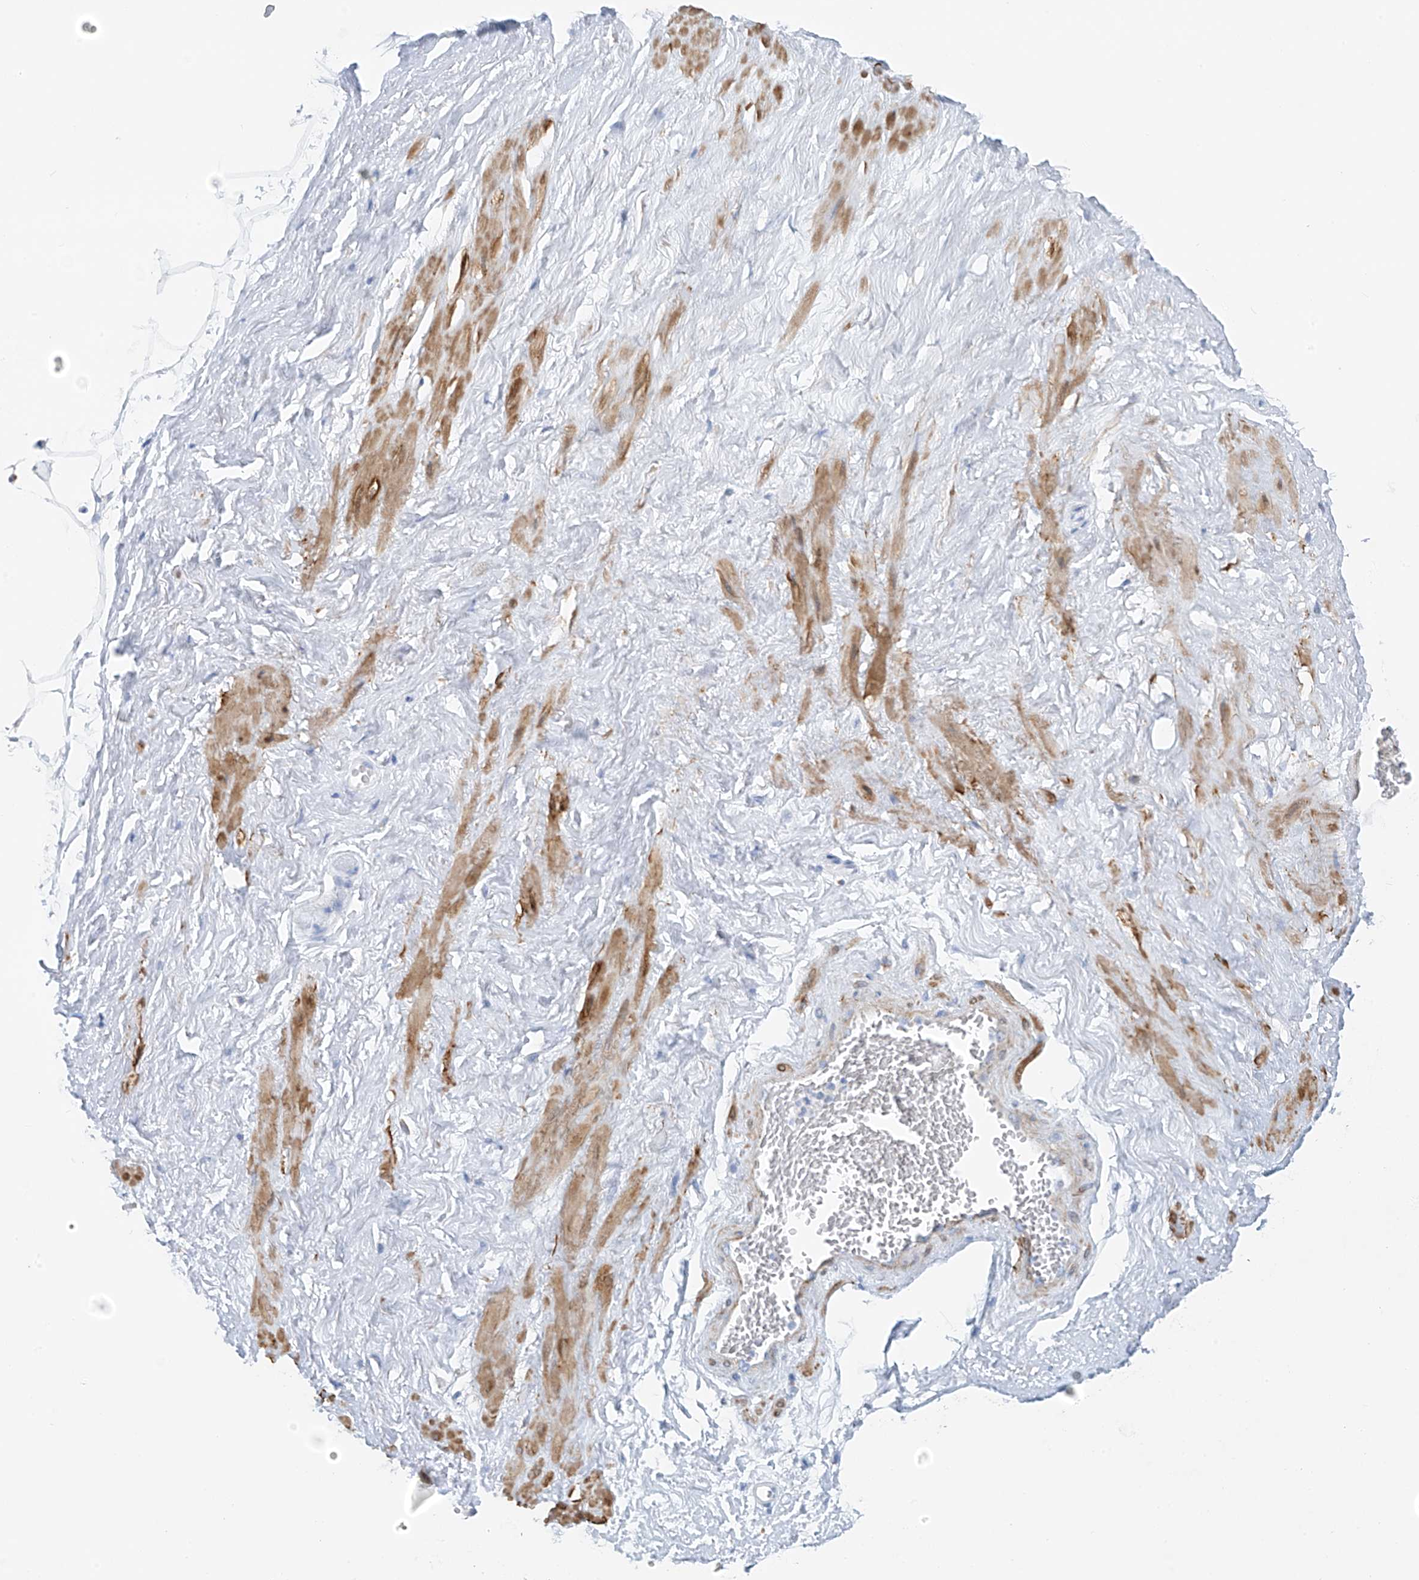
{"staining": {"intensity": "negative", "quantity": "none", "location": "none"}, "tissue": "adipose tissue", "cell_type": "Adipocytes", "image_type": "normal", "snomed": [{"axis": "morphology", "description": "Normal tissue, NOS"}, {"axis": "morphology", "description": "Adenocarcinoma, Low grade"}, {"axis": "topography", "description": "Prostate"}, {"axis": "topography", "description": "Peripheral nerve tissue"}], "caption": "DAB (3,3'-diaminobenzidine) immunohistochemical staining of normal adipose tissue exhibits no significant staining in adipocytes.", "gene": "GLMP", "patient": {"sex": "male", "age": 63}}